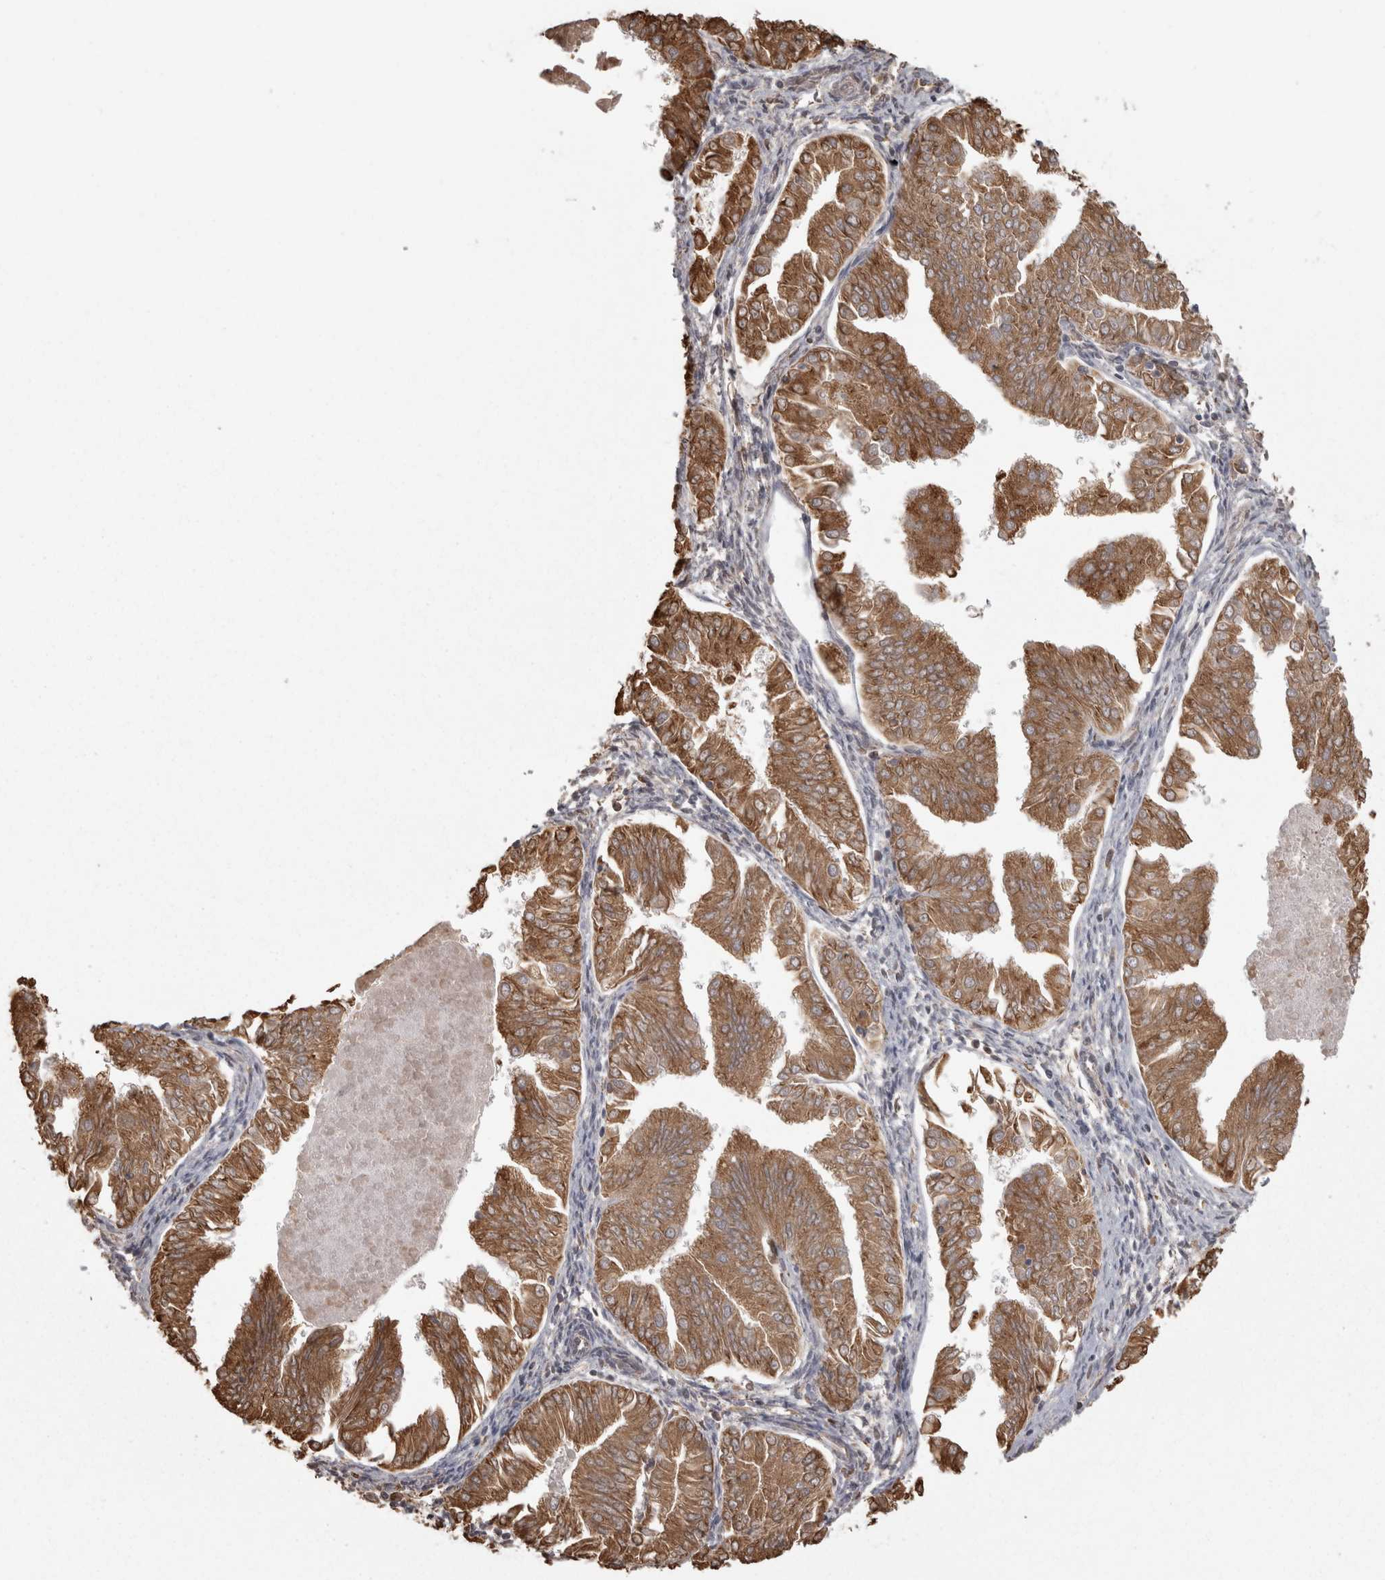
{"staining": {"intensity": "moderate", "quantity": ">75%", "location": "cytoplasmic/membranous"}, "tissue": "endometrial cancer", "cell_type": "Tumor cells", "image_type": "cancer", "snomed": [{"axis": "morphology", "description": "Adenocarcinoma, NOS"}, {"axis": "topography", "description": "Endometrium"}], "caption": "Immunohistochemical staining of human endometrial adenocarcinoma demonstrates medium levels of moderate cytoplasmic/membranous staining in approximately >75% of tumor cells.", "gene": "PON2", "patient": {"sex": "female", "age": 53}}